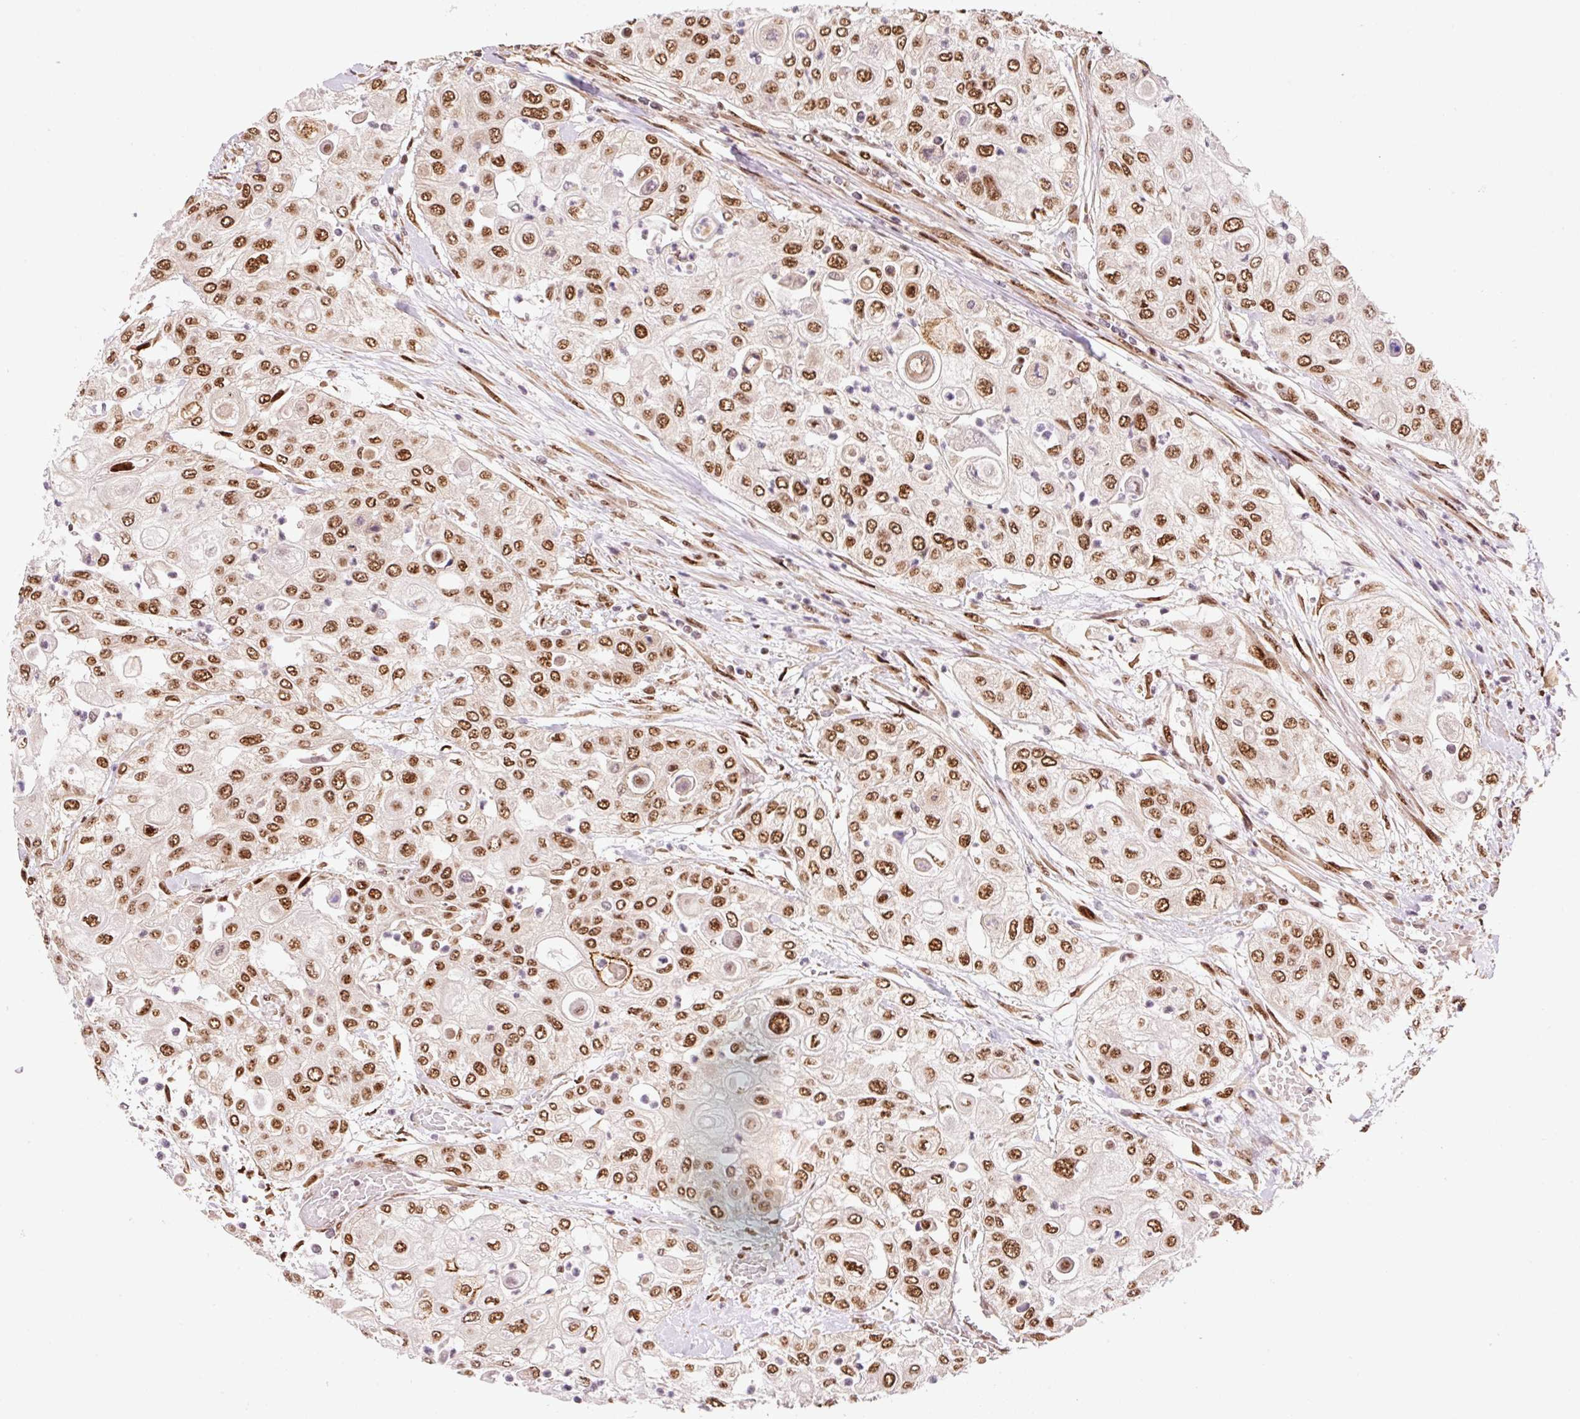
{"staining": {"intensity": "moderate", "quantity": ">75%", "location": "nuclear"}, "tissue": "urothelial cancer", "cell_type": "Tumor cells", "image_type": "cancer", "snomed": [{"axis": "morphology", "description": "Urothelial carcinoma, High grade"}, {"axis": "topography", "description": "Urinary bladder"}], "caption": "High-grade urothelial carcinoma stained with DAB (3,3'-diaminobenzidine) immunohistochemistry (IHC) reveals medium levels of moderate nuclear staining in approximately >75% of tumor cells.", "gene": "INTS8", "patient": {"sex": "female", "age": 79}}